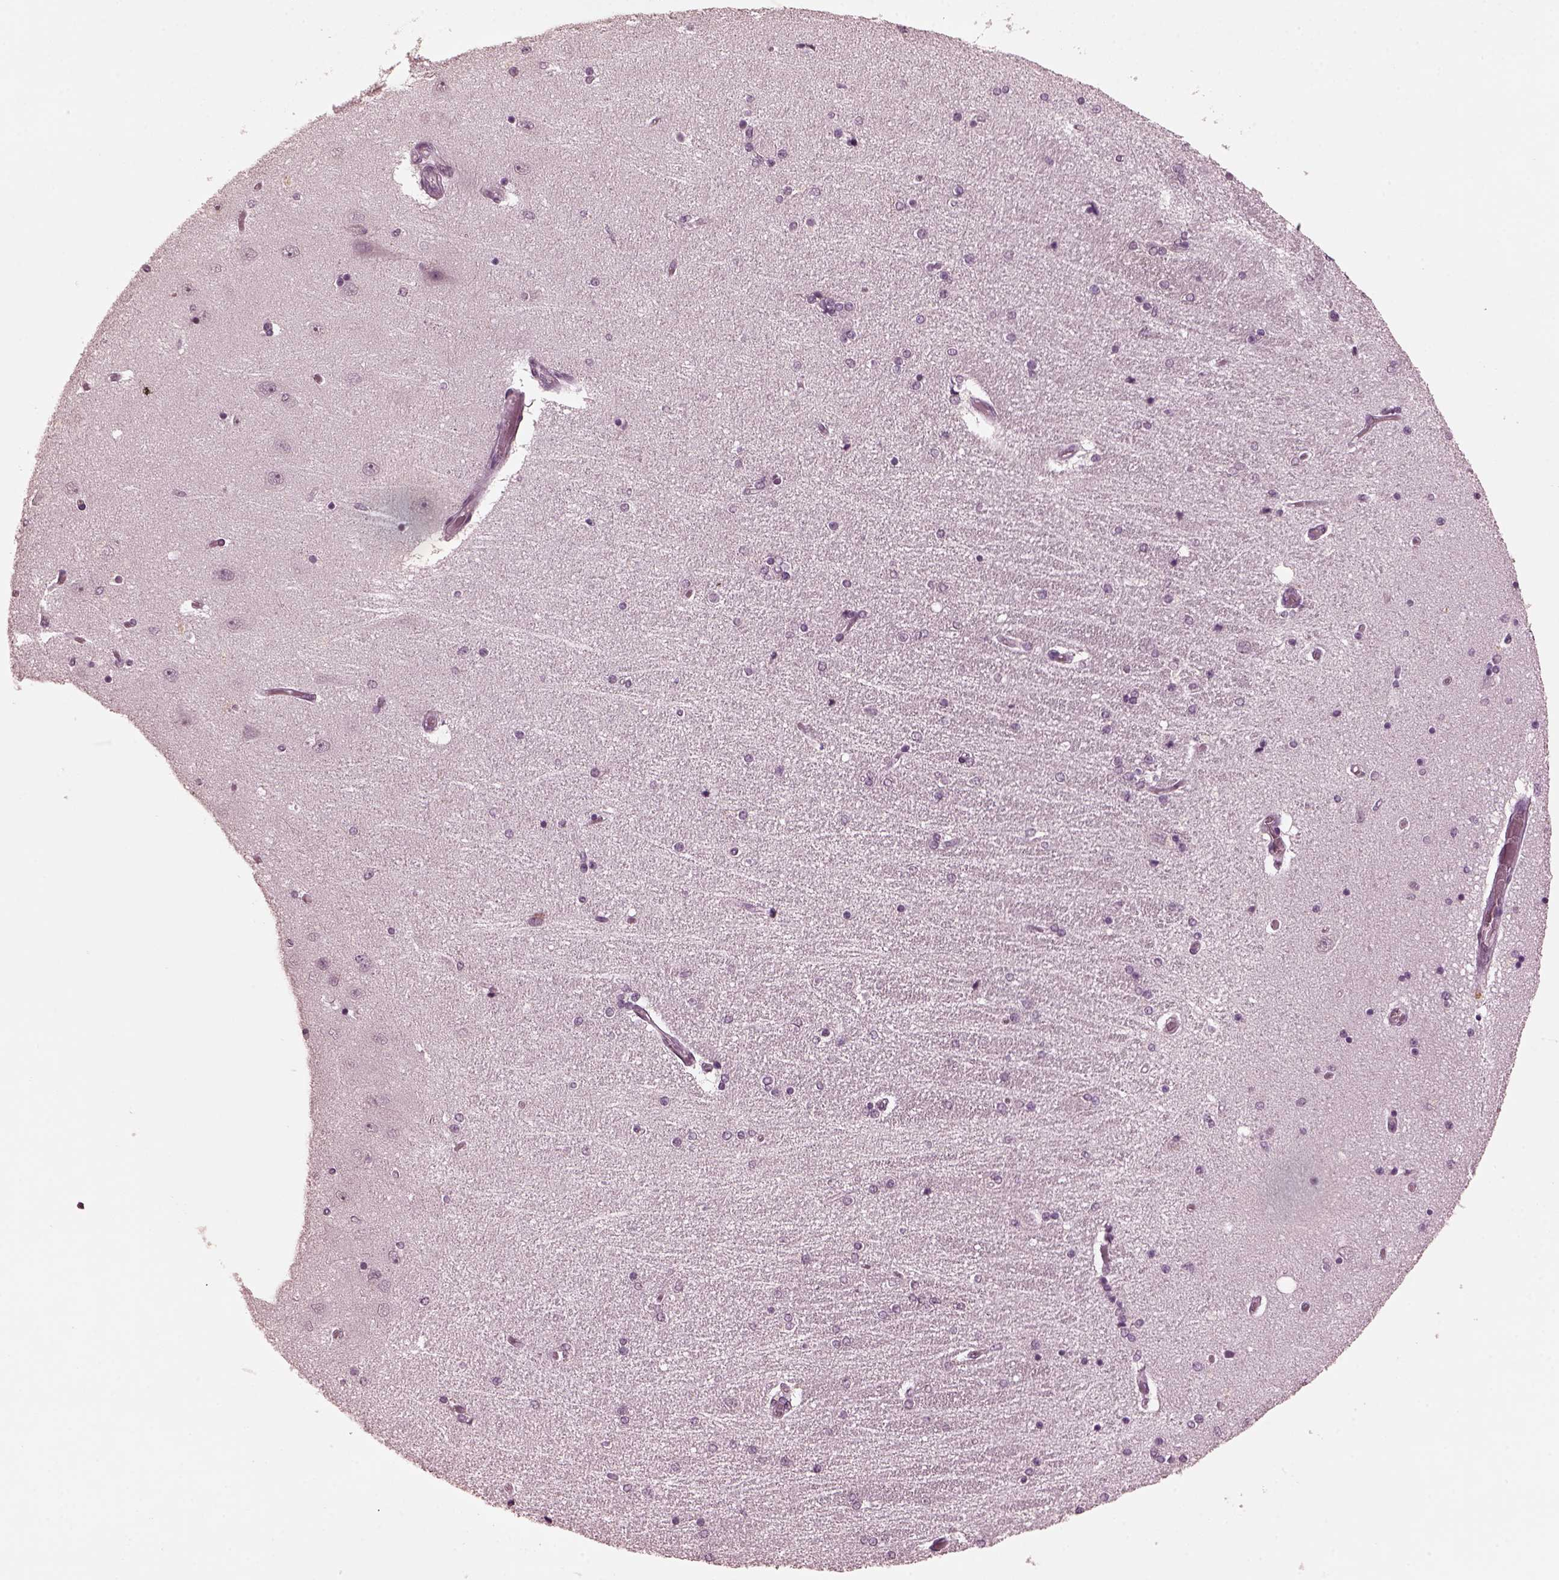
{"staining": {"intensity": "negative", "quantity": "none", "location": "none"}, "tissue": "hippocampus", "cell_type": "Glial cells", "image_type": "normal", "snomed": [{"axis": "morphology", "description": "Normal tissue, NOS"}, {"axis": "topography", "description": "Hippocampus"}], "caption": "Immunohistochemistry histopathology image of benign hippocampus stained for a protein (brown), which exhibits no positivity in glial cells. (DAB (3,3'-diaminobenzidine) immunohistochemistry visualized using brightfield microscopy, high magnification).", "gene": "KRT79", "patient": {"sex": "female", "age": 54}}